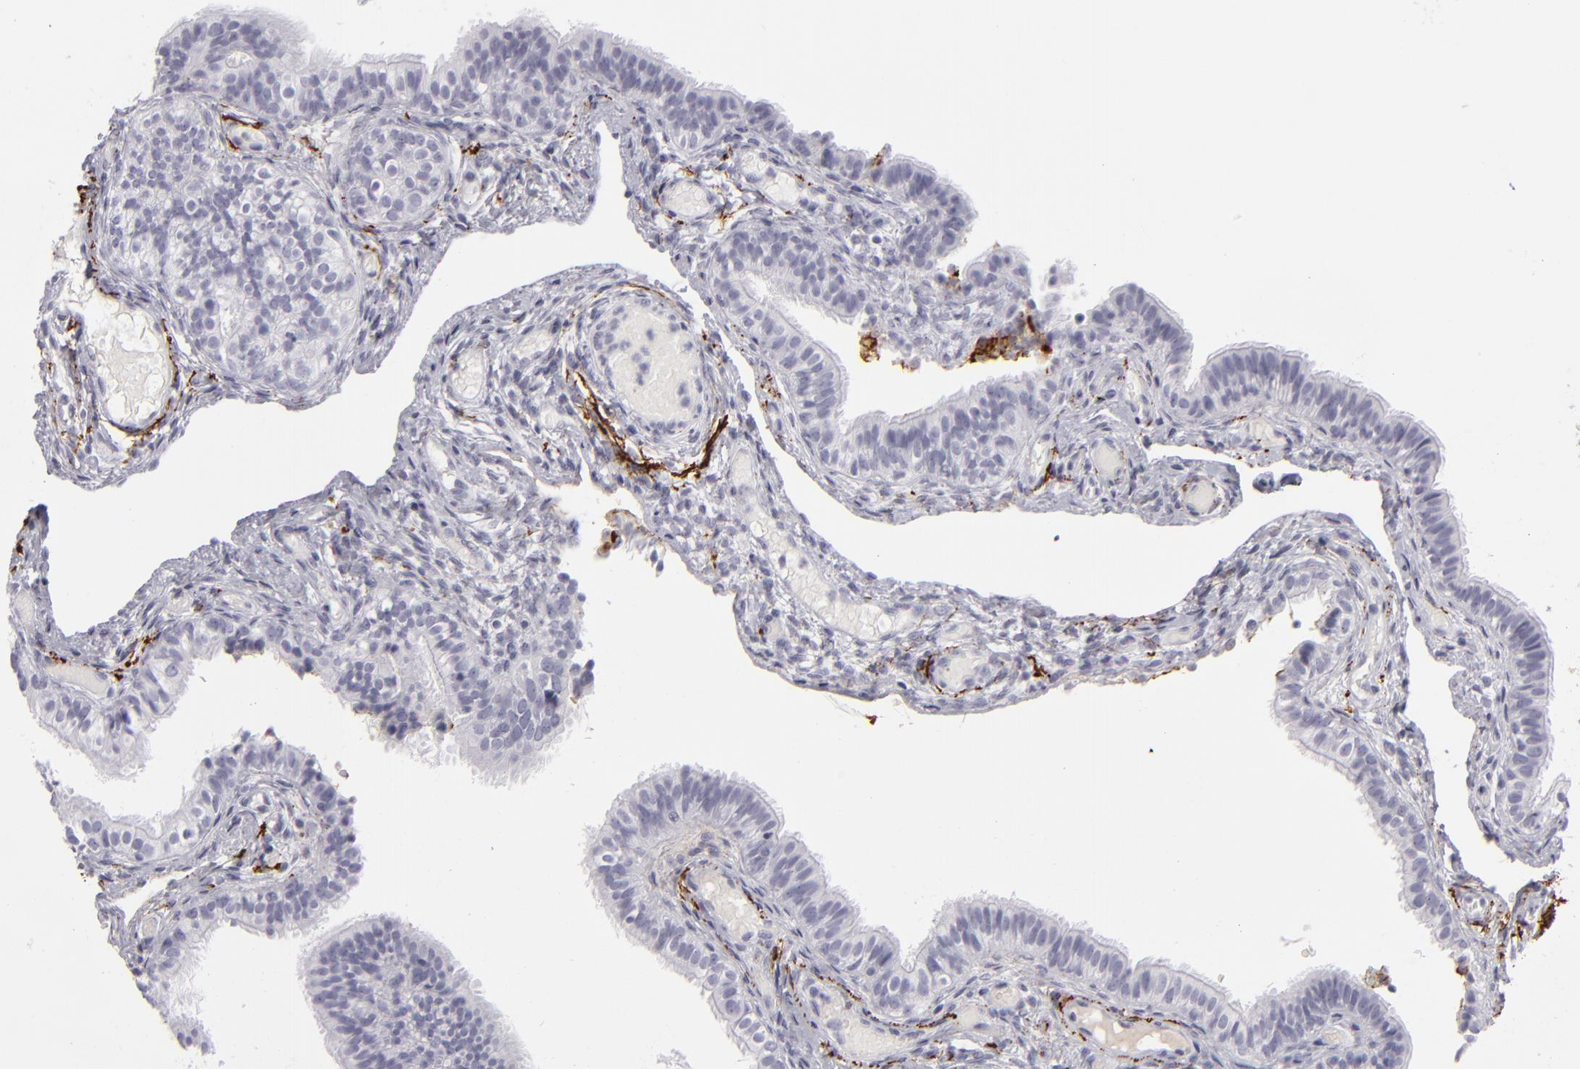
{"staining": {"intensity": "negative", "quantity": "none", "location": "none"}, "tissue": "fallopian tube", "cell_type": "Glandular cells", "image_type": "normal", "snomed": [{"axis": "morphology", "description": "Normal tissue, NOS"}, {"axis": "morphology", "description": "Dermoid, NOS"}, {"axis": "topography", "description": "Fallopian tube"}], "caption": "Photomicrograph shows no protein staining in glandular cells of benign fallopian tube. (Stains: DAB immunohistochemistry (IHC) with hematoxylin counter stain, Microscopy: brightfield microscopy at high magnification).", "gene": "C9", "patient": {"sex": "female", "age": 33}}